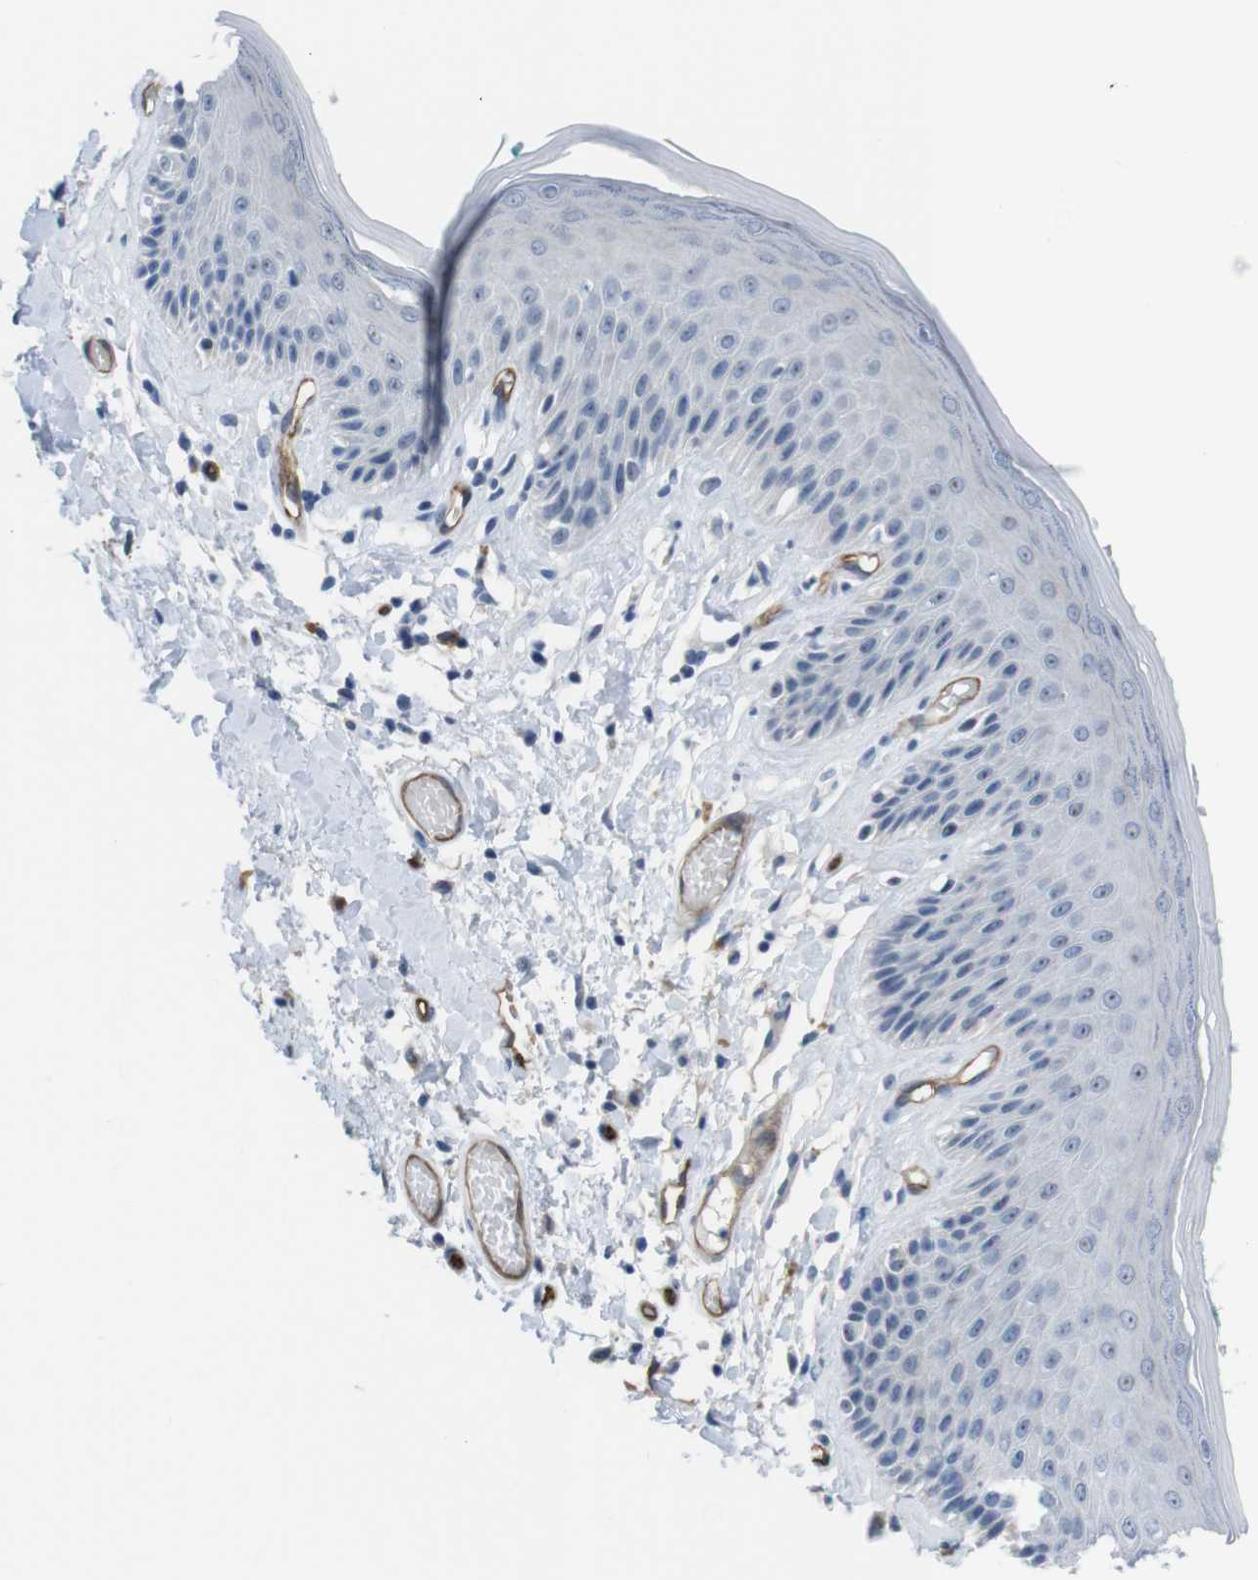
{"staining": {"intensity": "negative", "quantity": "none", "location": "none"}, "tissue": "skin", "cell_type": "Epidermal cells", "image_type": "normal", "snomed": [{"axis": "morphology", "description": "Normal tissue, NOS"}, {"axis": "topography", "description": "Vulva"}], "caption": "Immunohistochemistry histopathology image of unremarkable skin stained for a protein (brown), which shows no staining in epidermal cells.", "gene": "HSPA12B", "patient": {"sex": "female", "age": 73}}